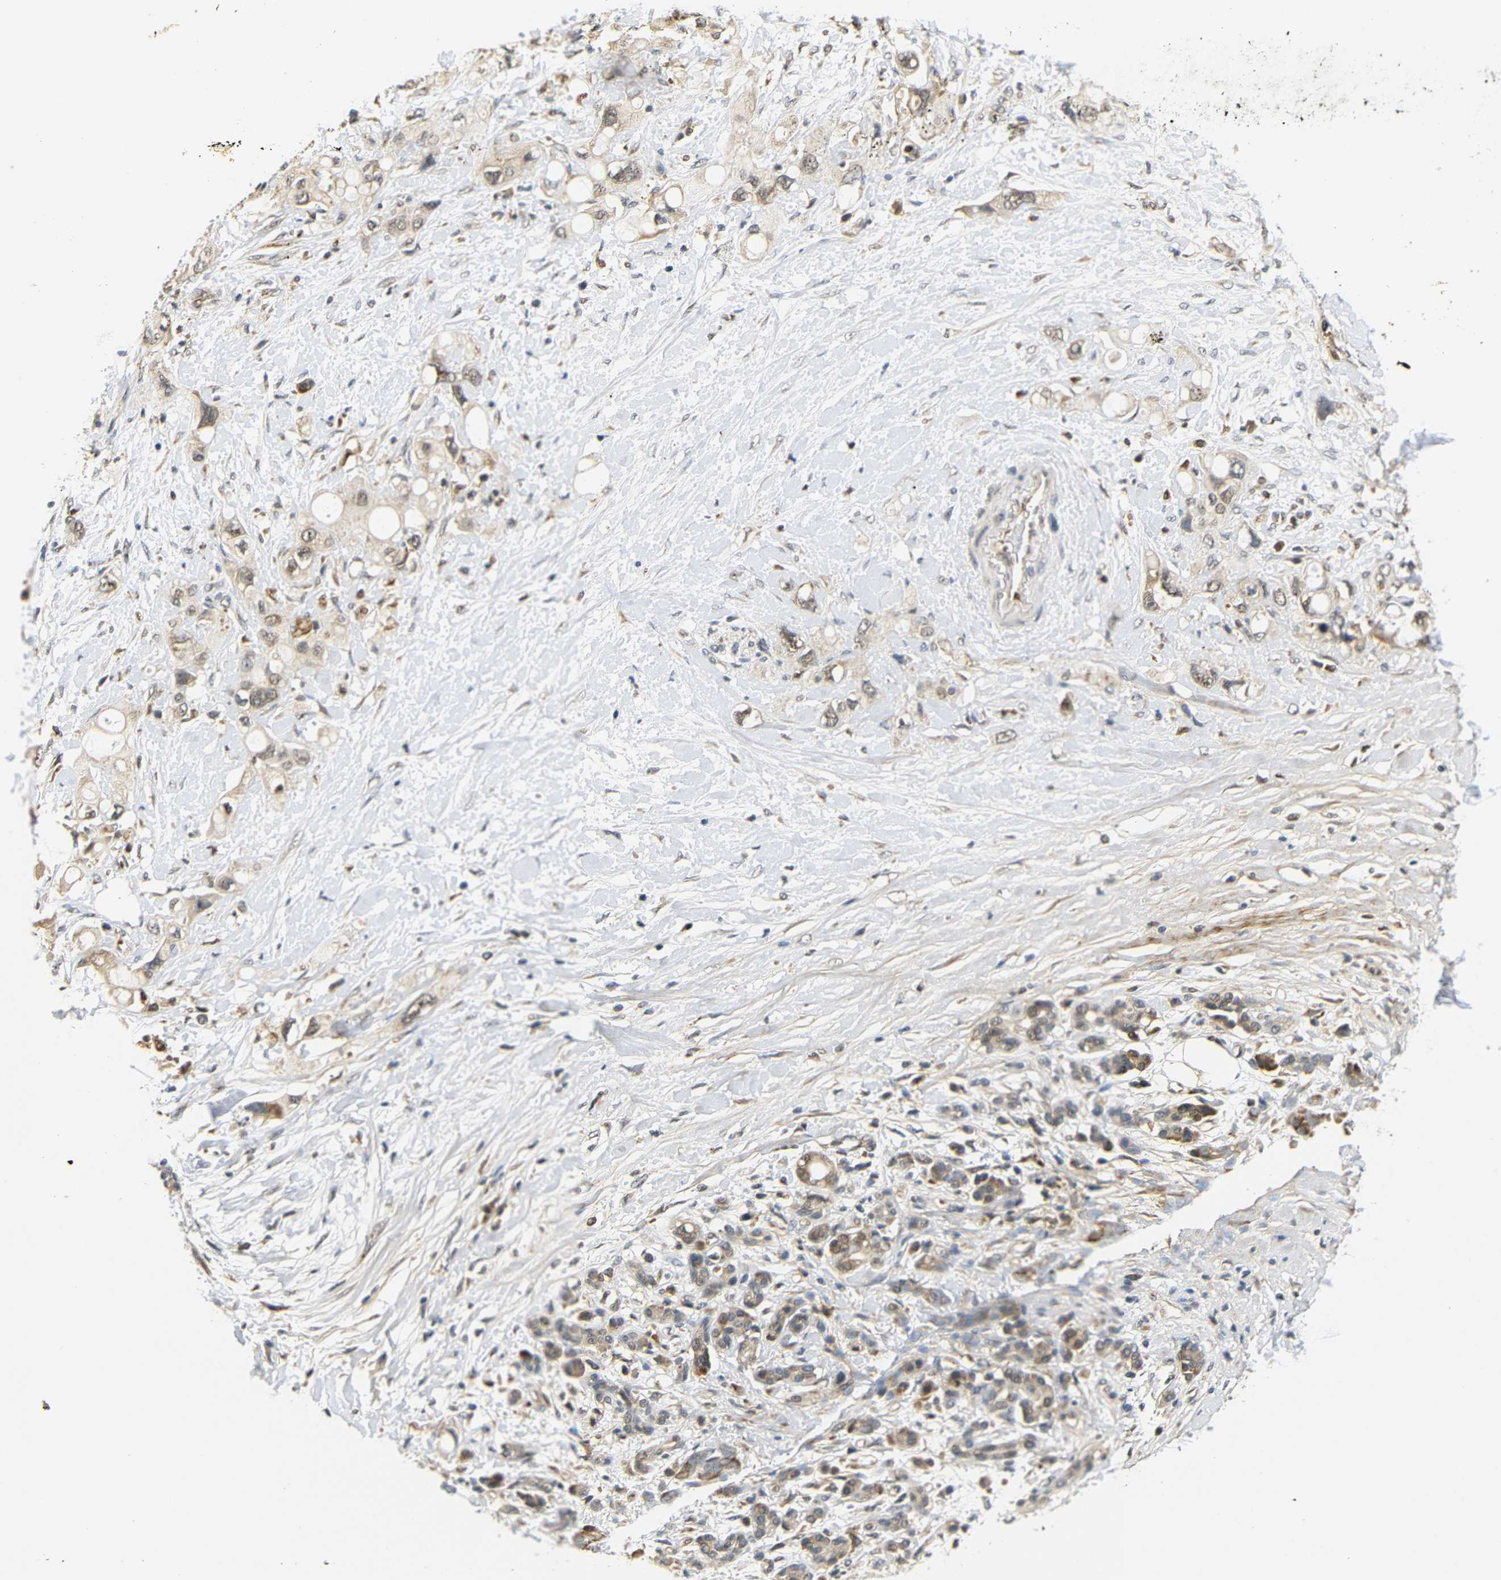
{"staining": {"intensity": "weak", "quantity": ">75%", "location": "cytoplasmic/membranous,nuclear"}, "tissue": "pancreatic cancer", "cell_type": "Tumor cells", "image_type": "cancer", "snomed": [{"axis": "morphology", "description": "Adenocarcinoma, NOS"}, {"axis": "topography", "description": "Pancreas"}], "caption": "Pancreatic adenocarcinoma stained for a protein (brown) demonstrates weak cytoplasmic/membranous and nuclear positive positivity in about >75% of tumor cells.", "gene": "GJA5", "patient": {"sex": "female", "age": 56}}